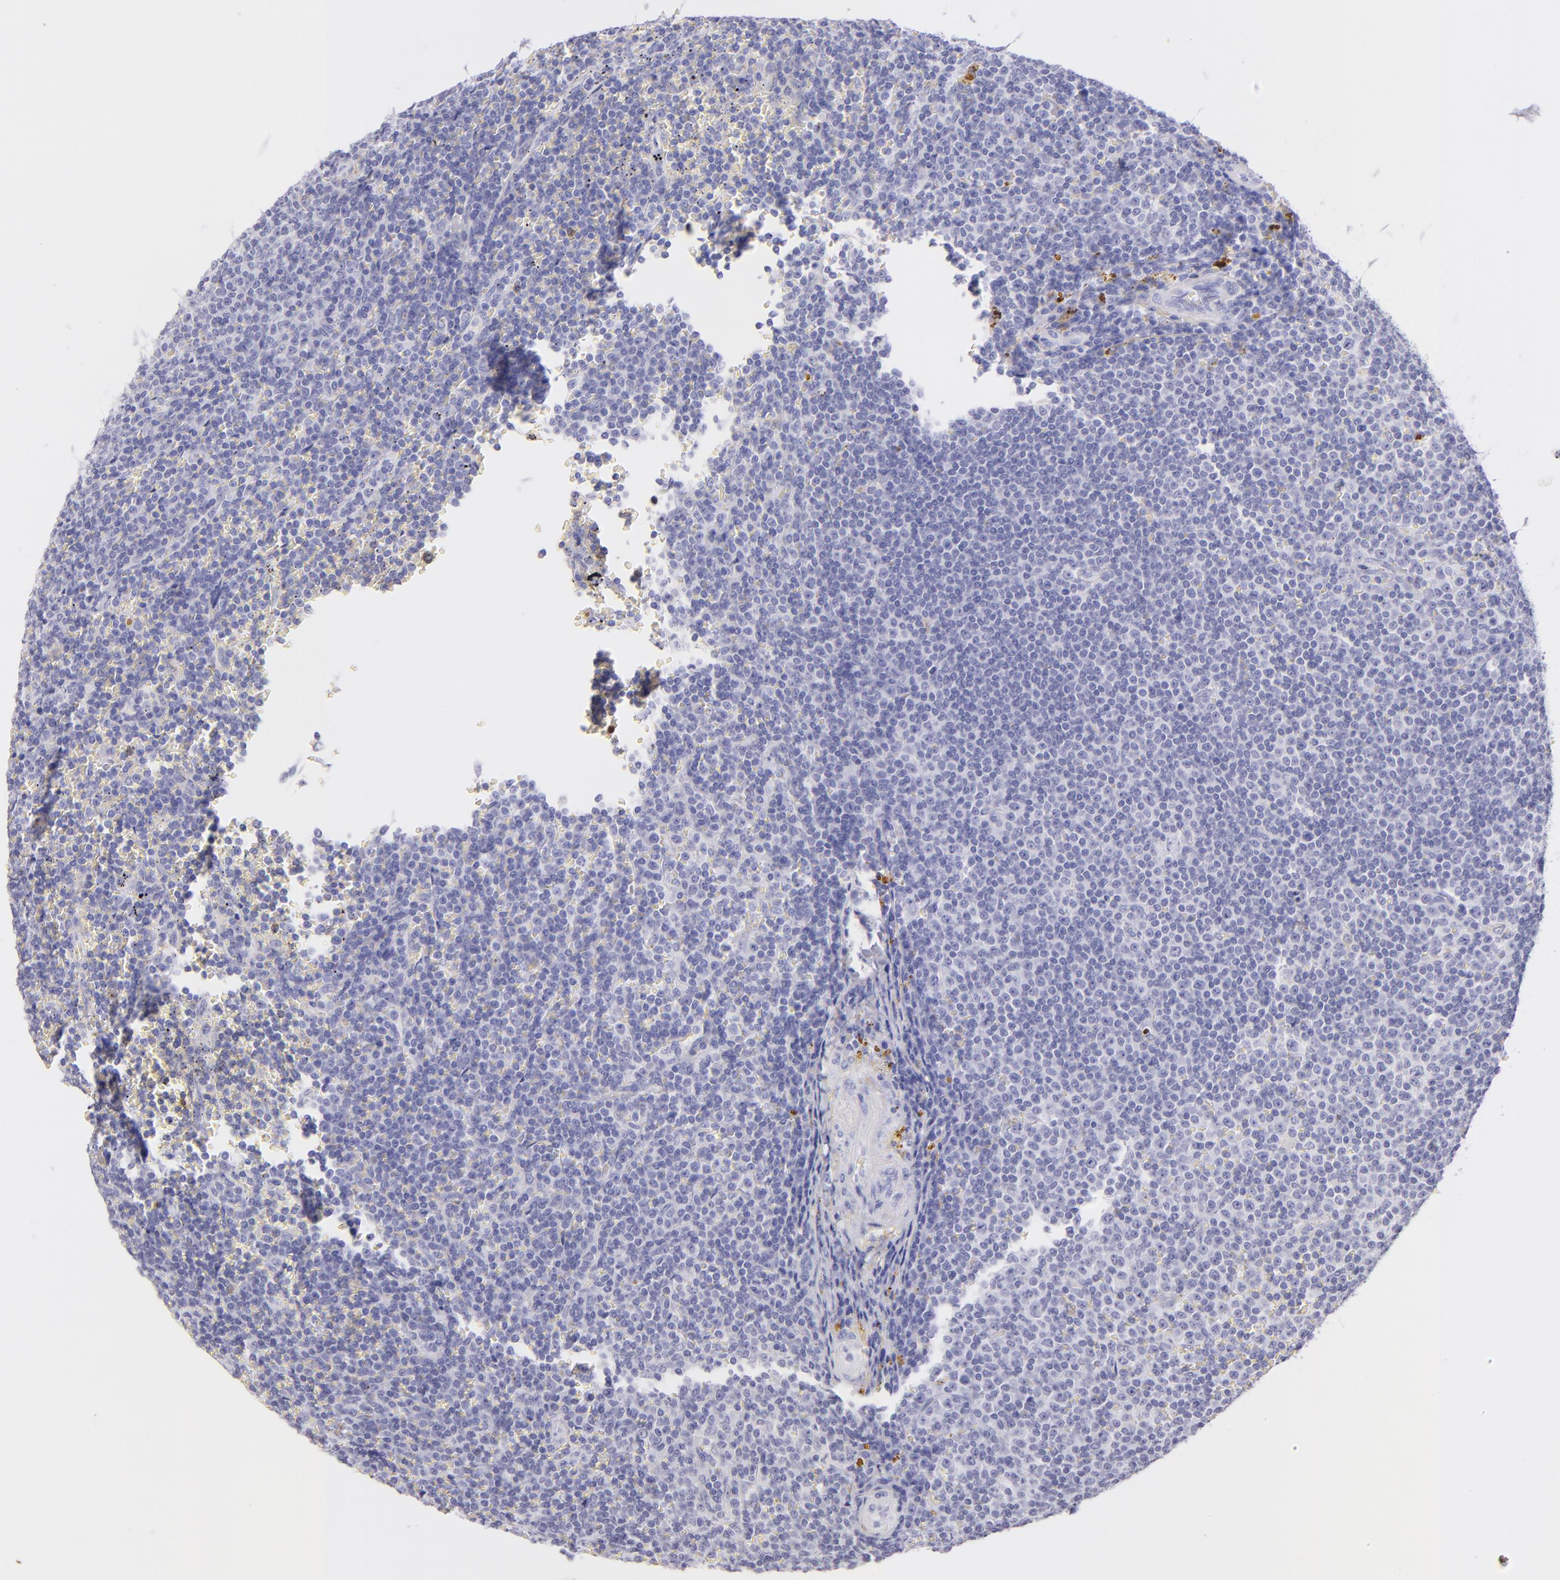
{"staining": {"intensity": "negative", "quantity": "none", "location": "none"}, "tissue": "lymphoma", "cell_type": "Tumor cells", "image_type": "cancer", "snomed": [{"axis": "morphology", "description": "Malignant lymphoma, non-Hodgkin's type, Low grade"}, {"axis": "topography", "description": "Spleen"}], "caption": "Image shows no significant protein expression in tumor cells of lymphoma.", "gene": "SDC1", "patient": {"sex": "male", "age": 80}}